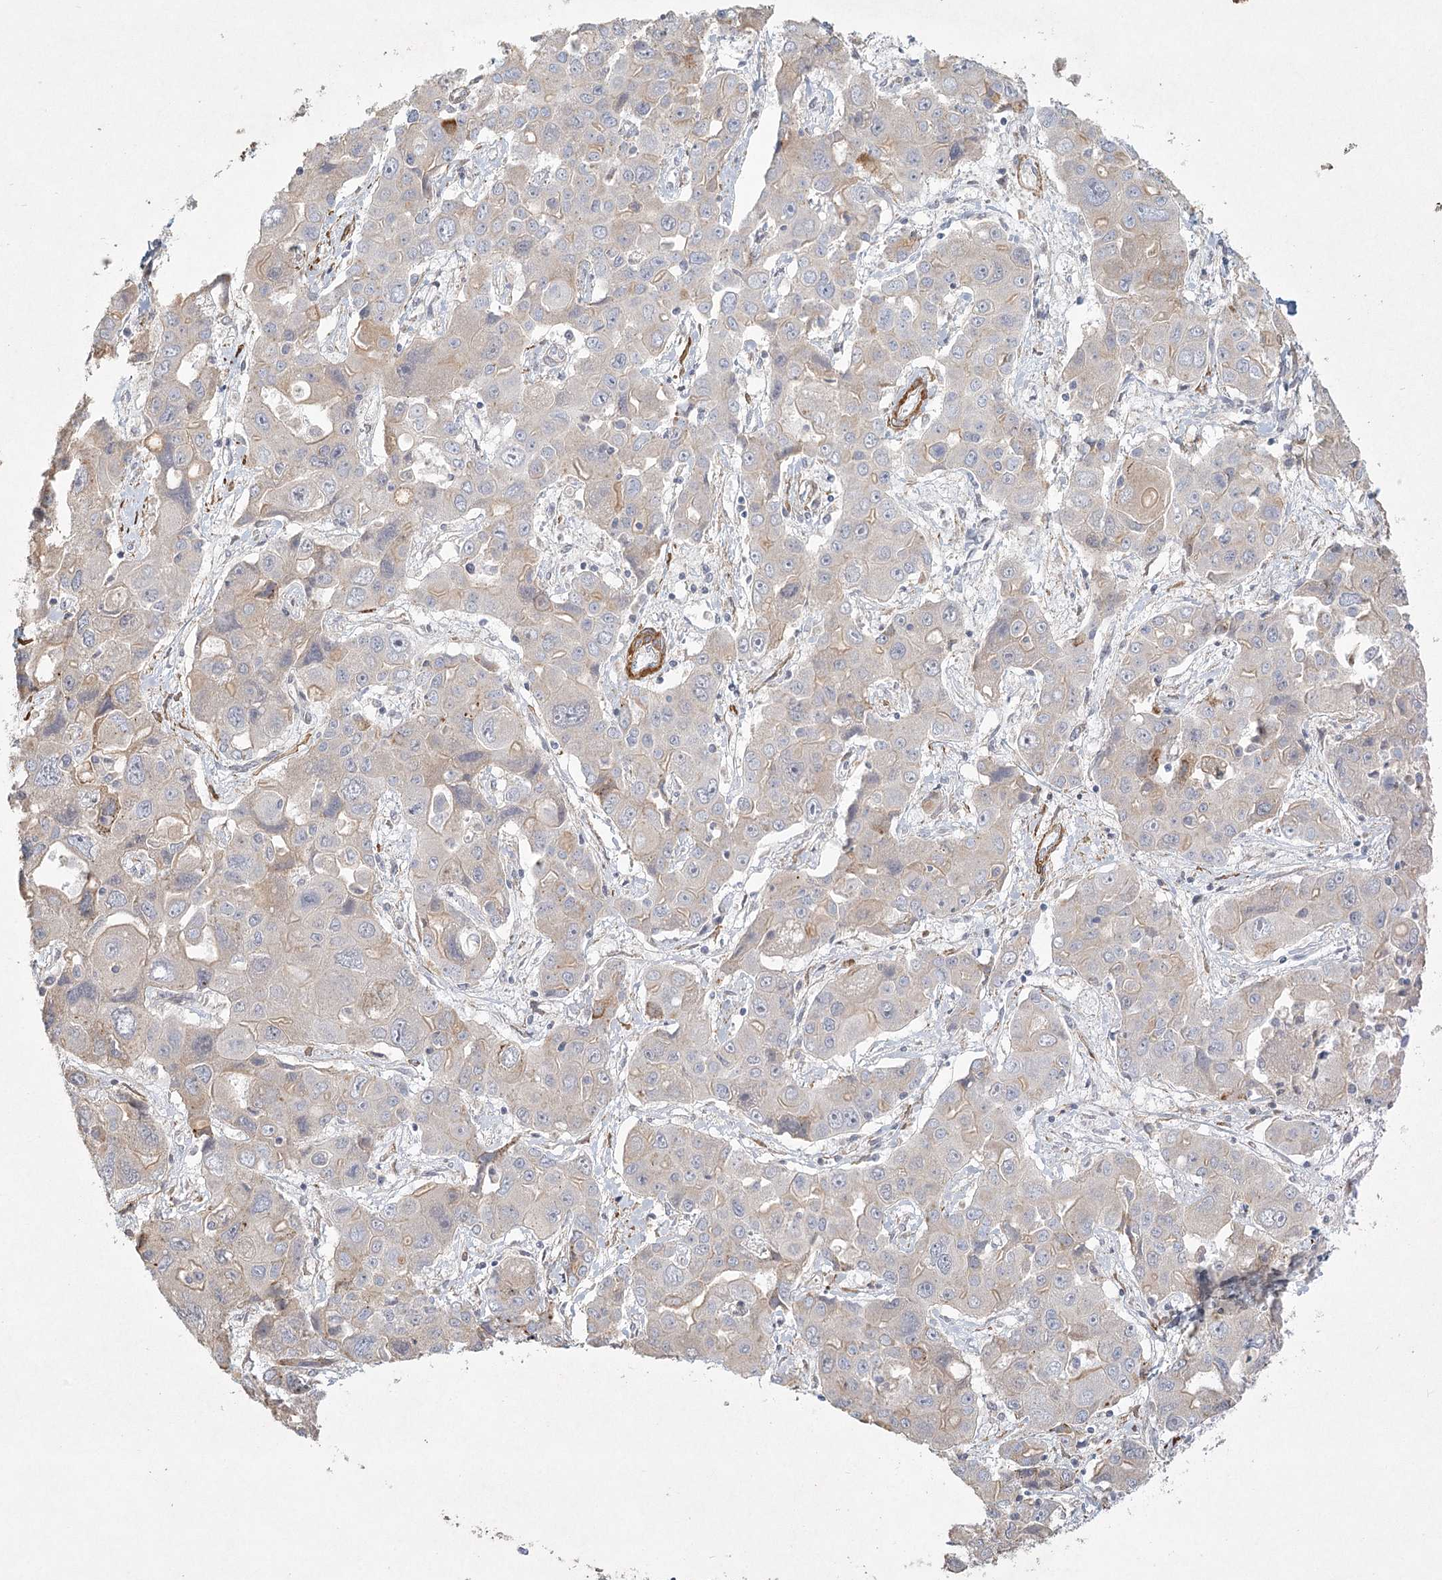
{"staining": {"intensity": "negative", "quantity": "none", "location": "none"}, "tissue": "liver cancer", "cell_type": "Tumor cells", "image_type": "cancer", "snomed": [{"axis": "morphology", "description": "Cholangiocarcinoma"}, {"axis": "topography", "description": "Liver"}], "caption": "A histopathology image of human liver cancer (cholangiocarcinoma) is negative for staining in tumor cells. (Stains: DAB immunohistochemistry with hematoxylin counter stain, Microscopy: brightfield microscopy at high magnification).", "gene": "INPP4B", "patient": {"sex": "male", "age": 67}}